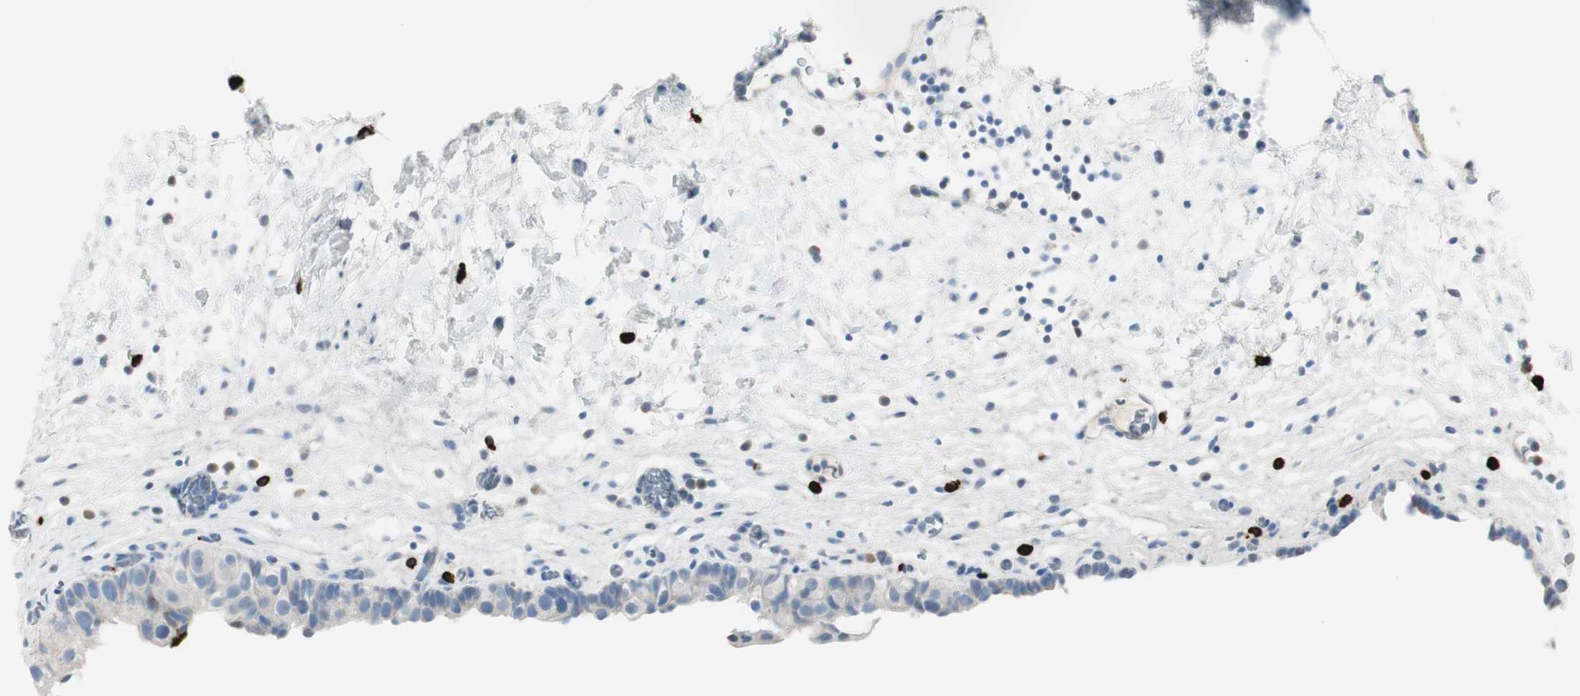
{"staining": {"intensity": "negative", "quantity": "none", "location": "none"}, "tissue": "urinary bladder", "cell_type": "Urothelial cells", "image_type": "normal", "snomed": [{"axis": "morphology", "description": "Normal tissue, NOS"}, {"axis": "topography", "description": "Urinary bladder"}], "caption": "A high-resolution micrograph shows immunohistochemistry staining of normal urinary bladder, which demonstrates no significant positivity in urothelial cells. Brightfield microscopy of IHC stained with DAB (brown) and hematoxylin (blue), captured at high magnification.", "gene": "DLG4", "patient": {"sex": "female", "age": 64}}